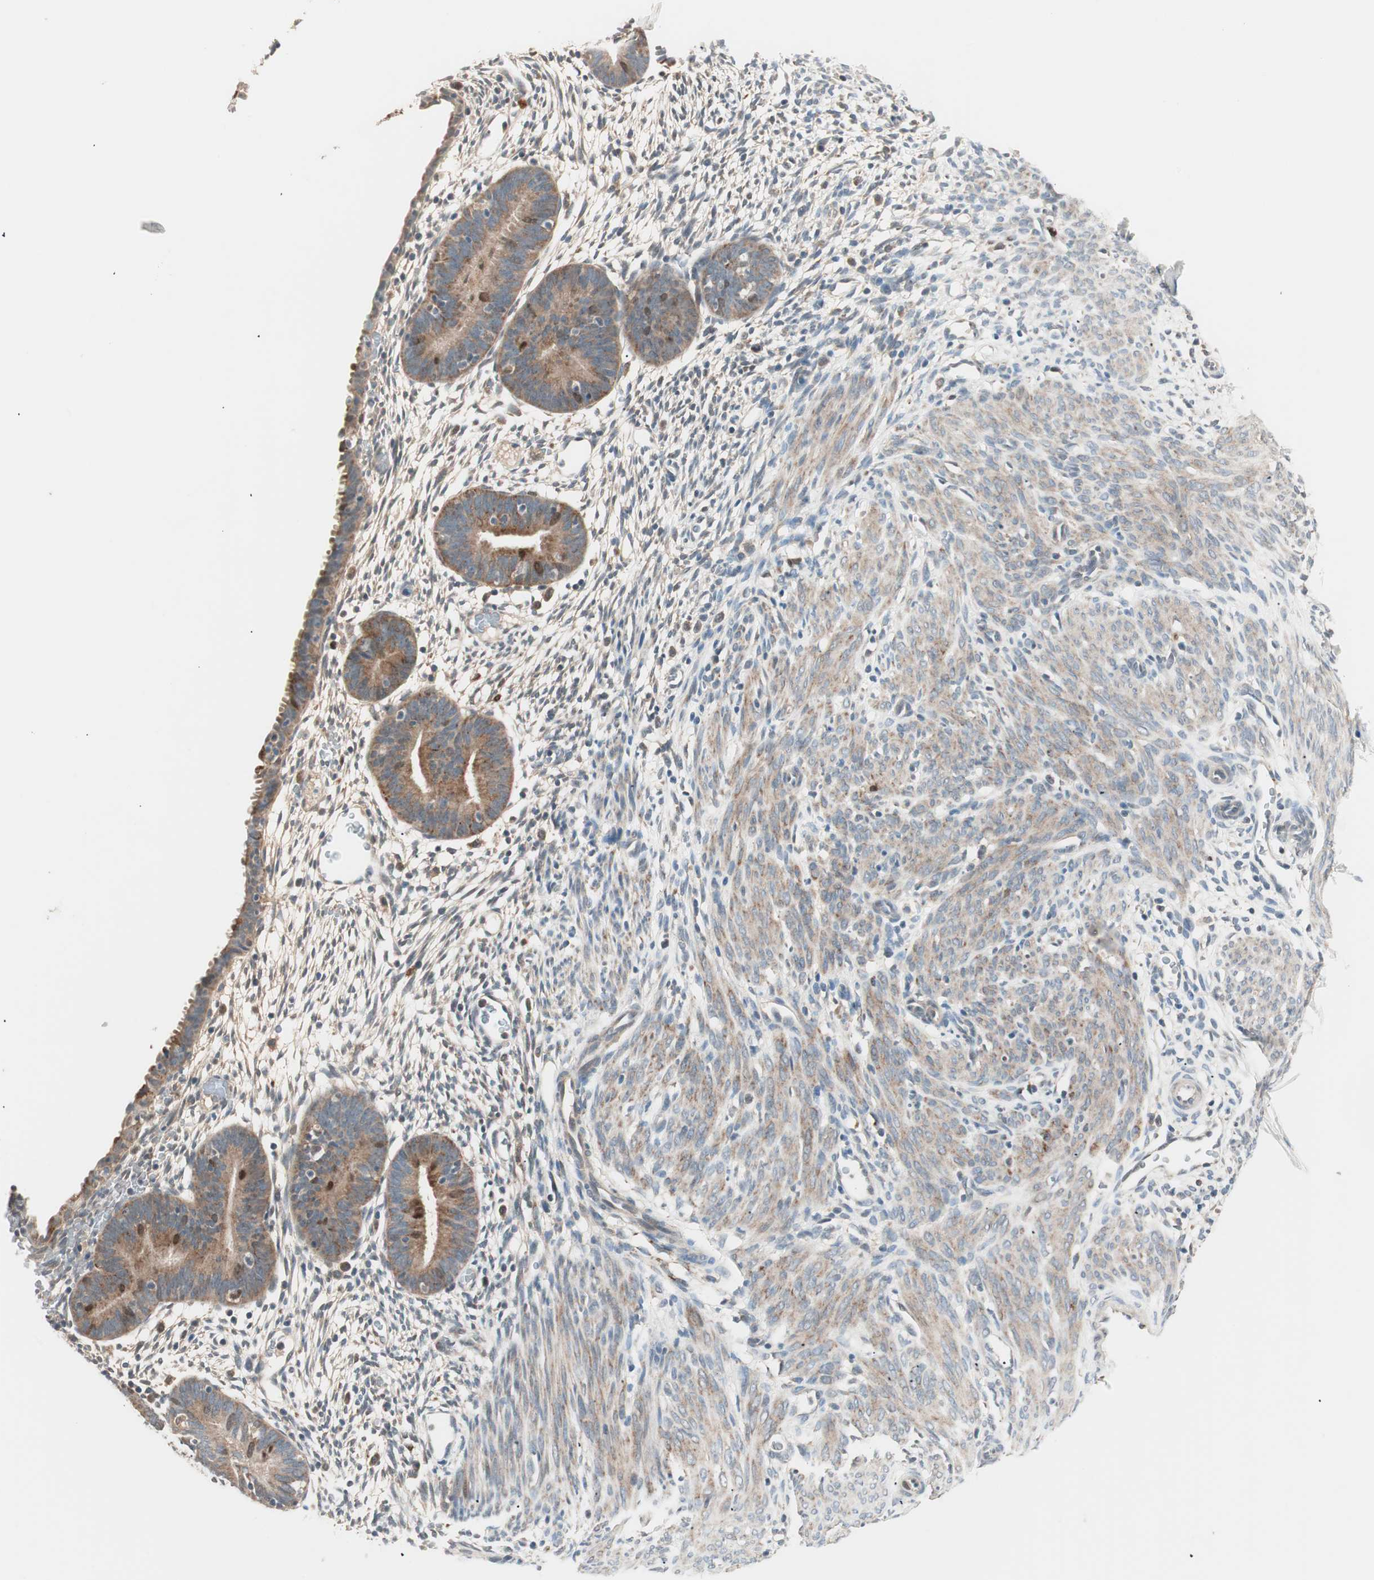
{"staining": {"intensity": "moderate", "quantity": "25%-75%", "location": "cytoplasmic/membranous"}, "tissue": "endometrium", "cell_type": "Cells in endometrial stroma", "image_type": "normal", "snomed": [{"axis": "morphology", "description": "Normal tissue, NOS"}, {"axis": "morphology", "description": "Atrophy, NOS"}, {"axis": "topography", "description": "Uterus"}, {"axis": "topography", "description": "Endometrium"}], "caption": "This is a micrograph of IHC staining of benign endometrium, which shows moderate staining in the cytoplasmic/membranous of cells in endometrial stroma.", "gene": "NFRKB", "patient": {"sex": "female", "age": 68}}